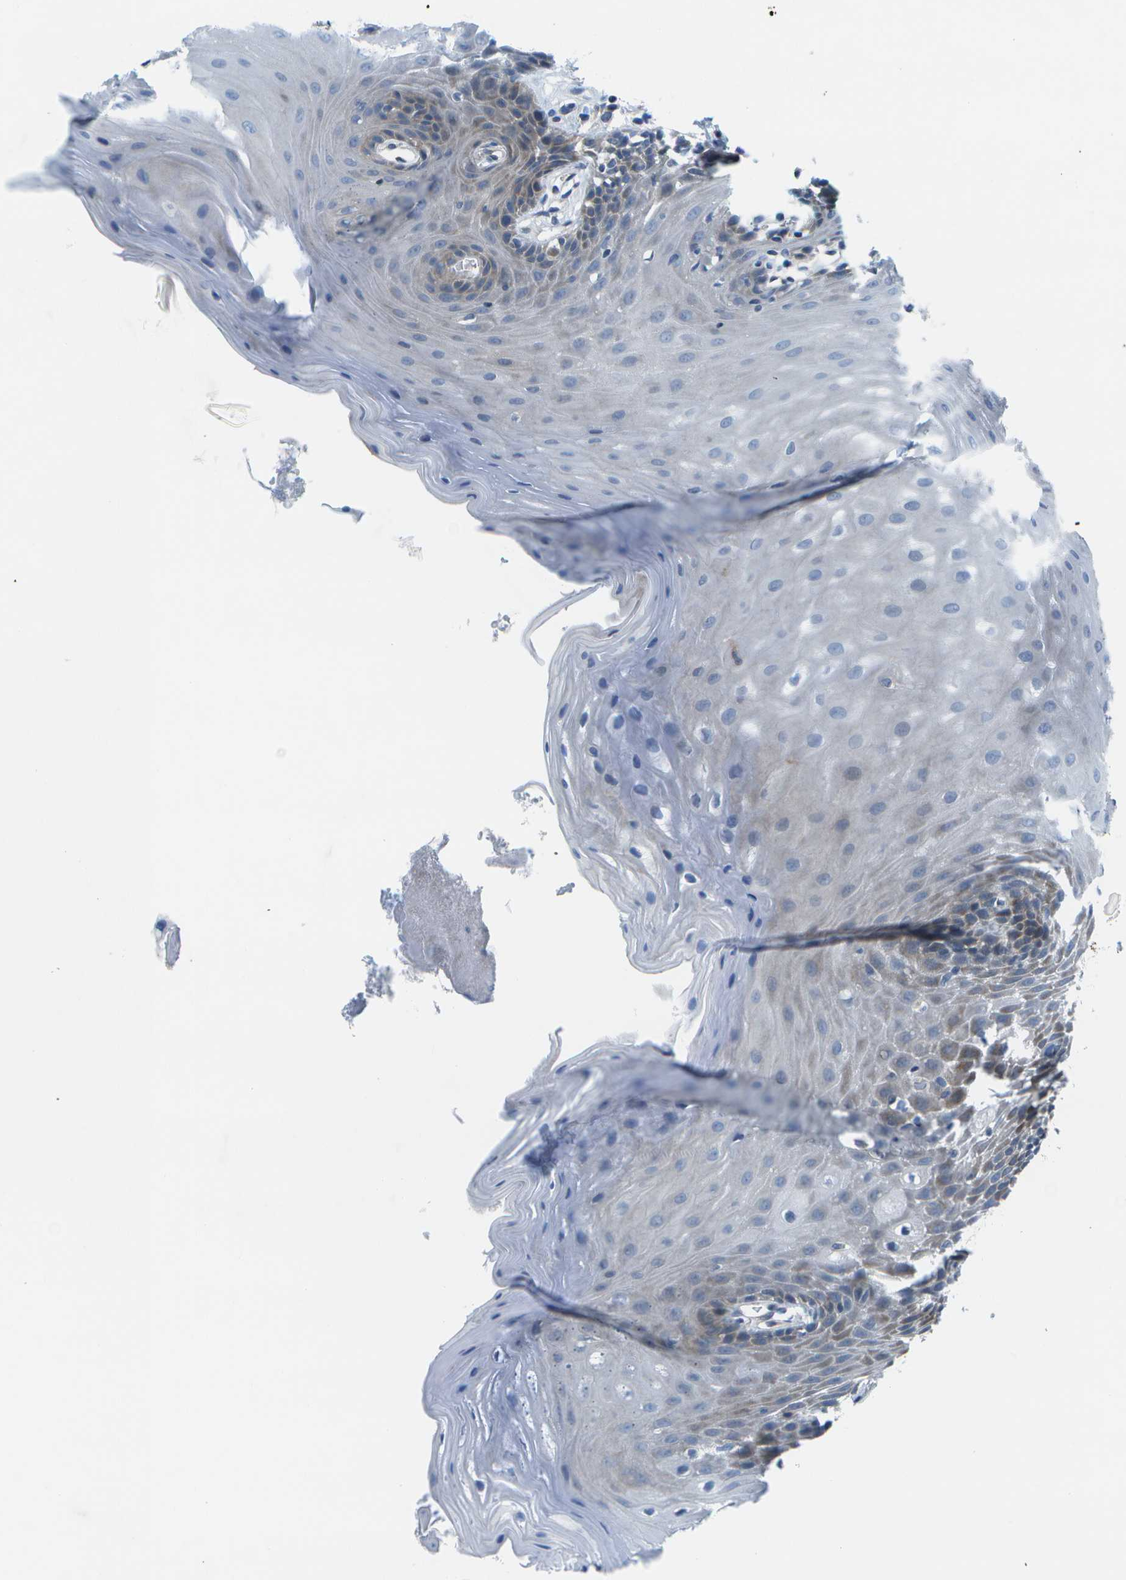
{"staining": {"intensity": "weak", "quantity": "<25%", "location": "cytoplasmic/membranous"}, "tissue": "oral mucosa", "cell_type": "Squamous epithelial cells", "image_type": "normal", "snomed": [{"axis": "morphology", "description": "Normal tissue, NOS"}, {"axis": "morphology", "description": "Squamous cell carcinoma, NOS"}, {"axis": "topography", "description": "Oral tissue"}, {"axis": "topography", "description": "Head-Neck"}], "caption": "This is an IHC micrograph of normal oral mucosa. There is no expression in squamous epithelial cells.", "gene": "SORBS3", "patient": {"sex": "male", "age": 71}}